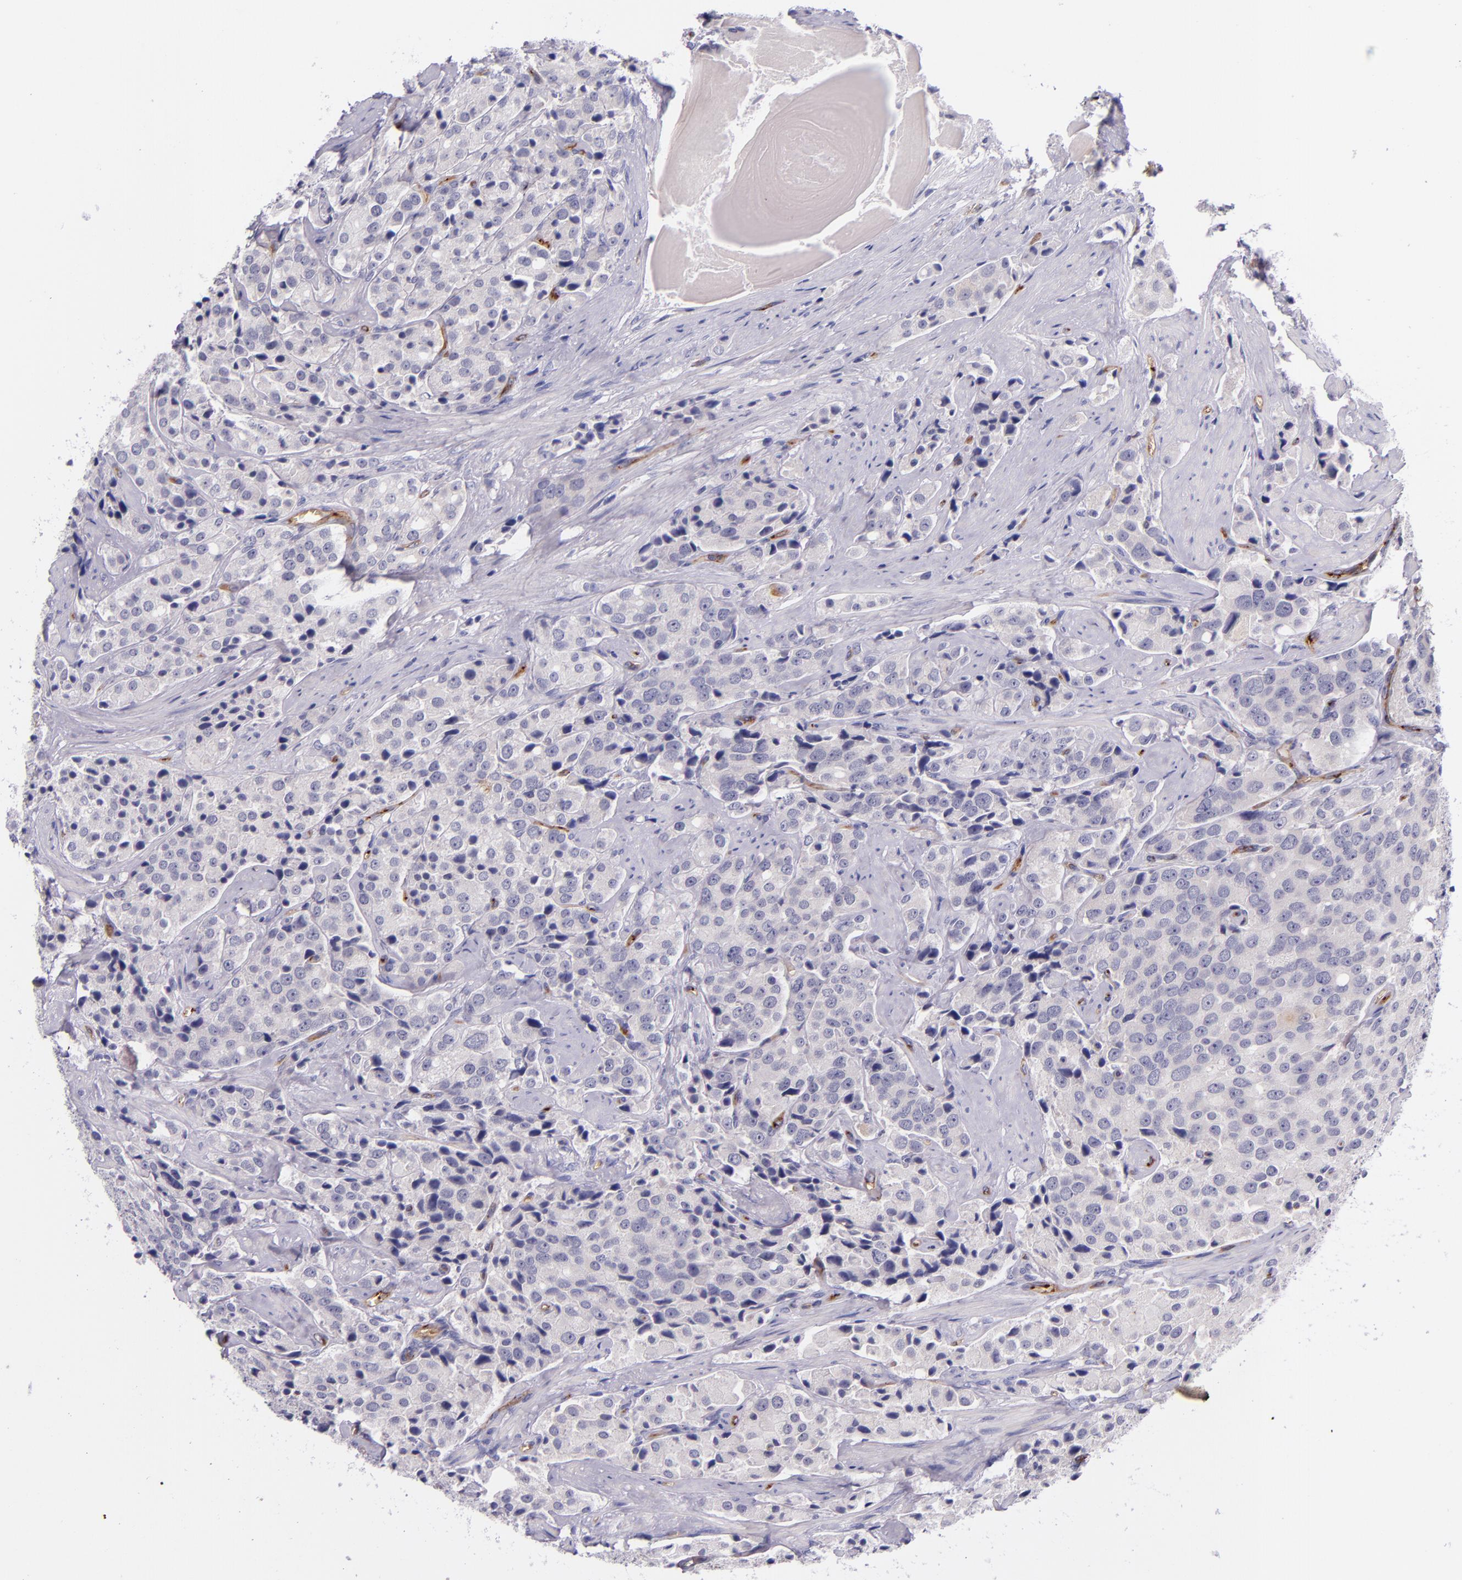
{"staining": {"intensity": "negative", "quantity": "none", "location": "none"}, "tissue": "prostate cancer", "cell_type": "Tumor cells", "image_type": "cancer", "snomed": [{"axis": "morphology", "description": "Adenocarcinoma, Medium grade"}, {"axis": "topography", "description": "Prostate"}], "caption": "Tumor cells show no significant positivity in medium-grade adenocarcinoma (prostate).", "gene": "NOS3", "patient": {"sex": "male", "age": 70}}